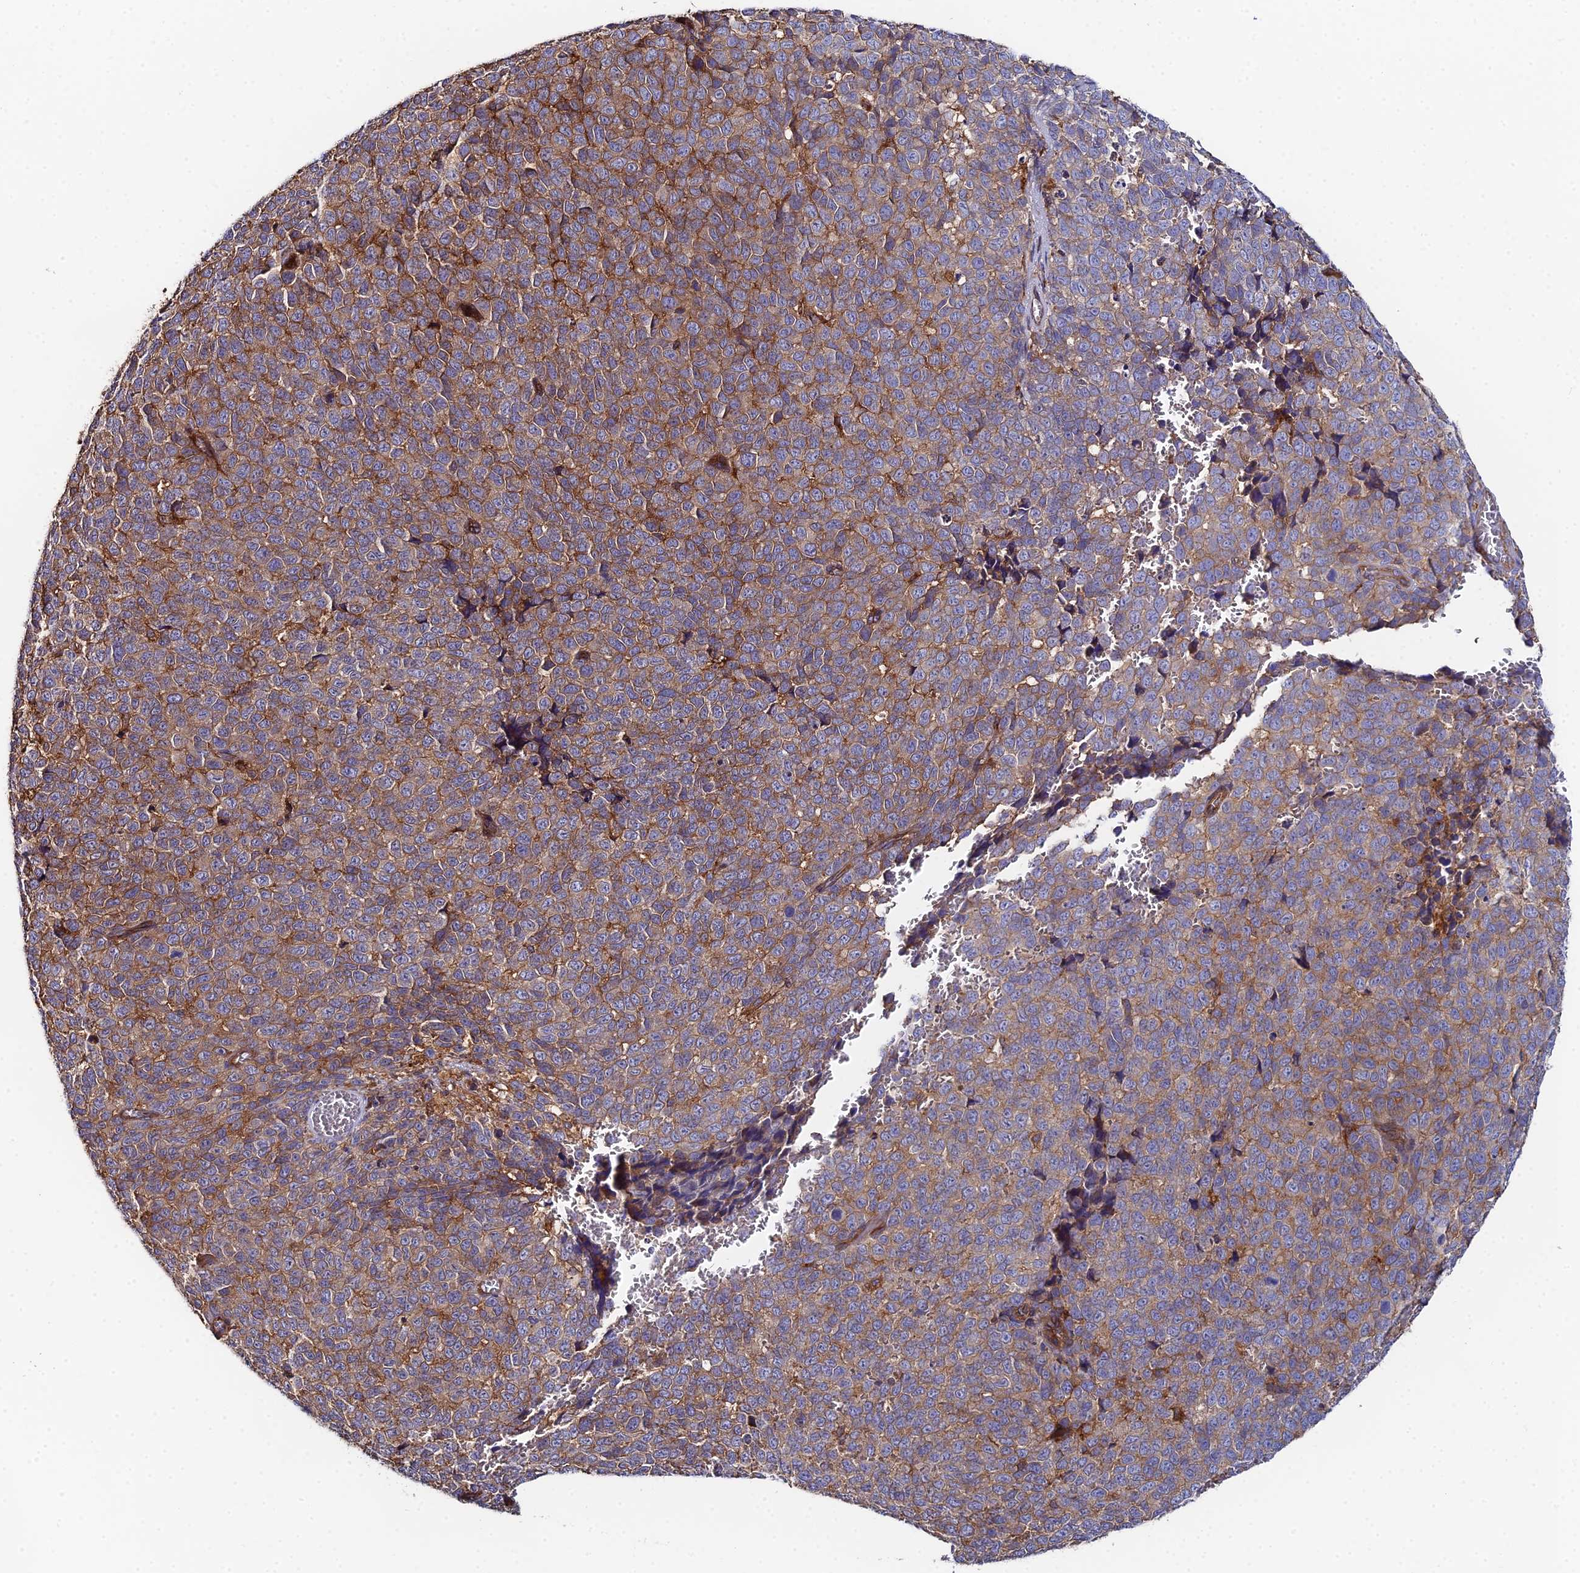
{"staining": {"intensity": "moderate", "quantity": ">75%", "location": "cytoplasmic/membranous"}, "tissue": "melanoma", "cell_type": "Tumor cells", "image_type": "cancer", "snomed": [{"axis": "morphology", "description": "Malignant melanoma, NOS"}, {"axis": "topography", "description": "Nose, NOS"}], "caption": "There is medium levels of moderate cytoplasmic/membranous expression in tumor cells of melanoma, as demonstrated by immunohistochemical staining (brown color).", "gene": "GNG5B", "patient": {"sex": "female", "age": 48}}